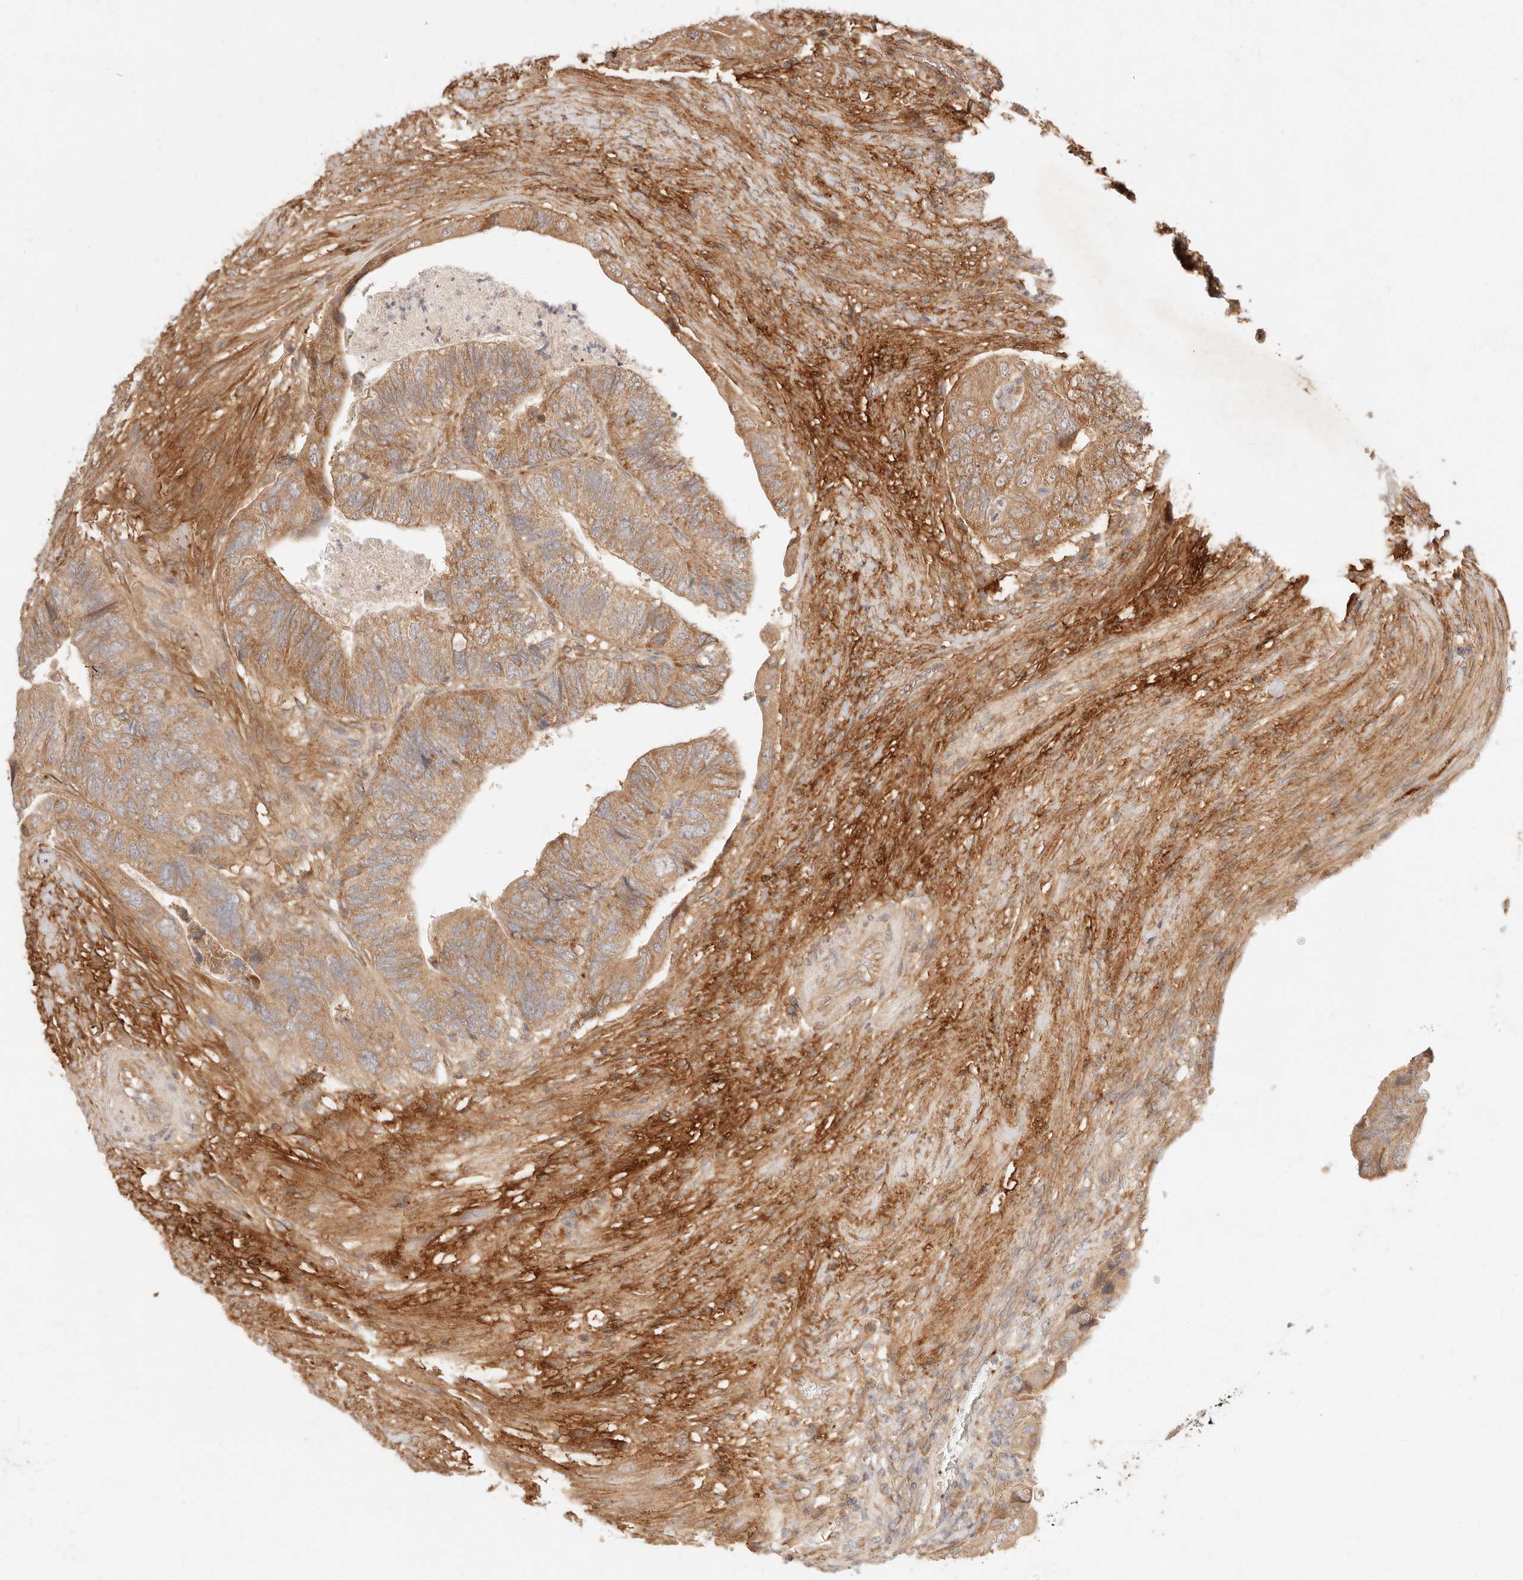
{"staining": {"intensity": "moderate", "quantity": ">75%", "location": "cytoplasmic/membranous"}, "tissue": "colorectal cancer", "cell_type": "Tumor cells", "image_type": "cancer", "snomed": [{"axis": "morphology", "description": "Adenocarcinoma, NOS"}, {"axis": "topography", "description": "Rectum"}], "caption": "Protein expression analysis of adenocarcinoma (colorectal) reveals moderate cytoplasmic/membranous positivity in about >75% of tumor cells.", "gene": "UBXN10", "patient": {"sex": "male", "age": 63}}